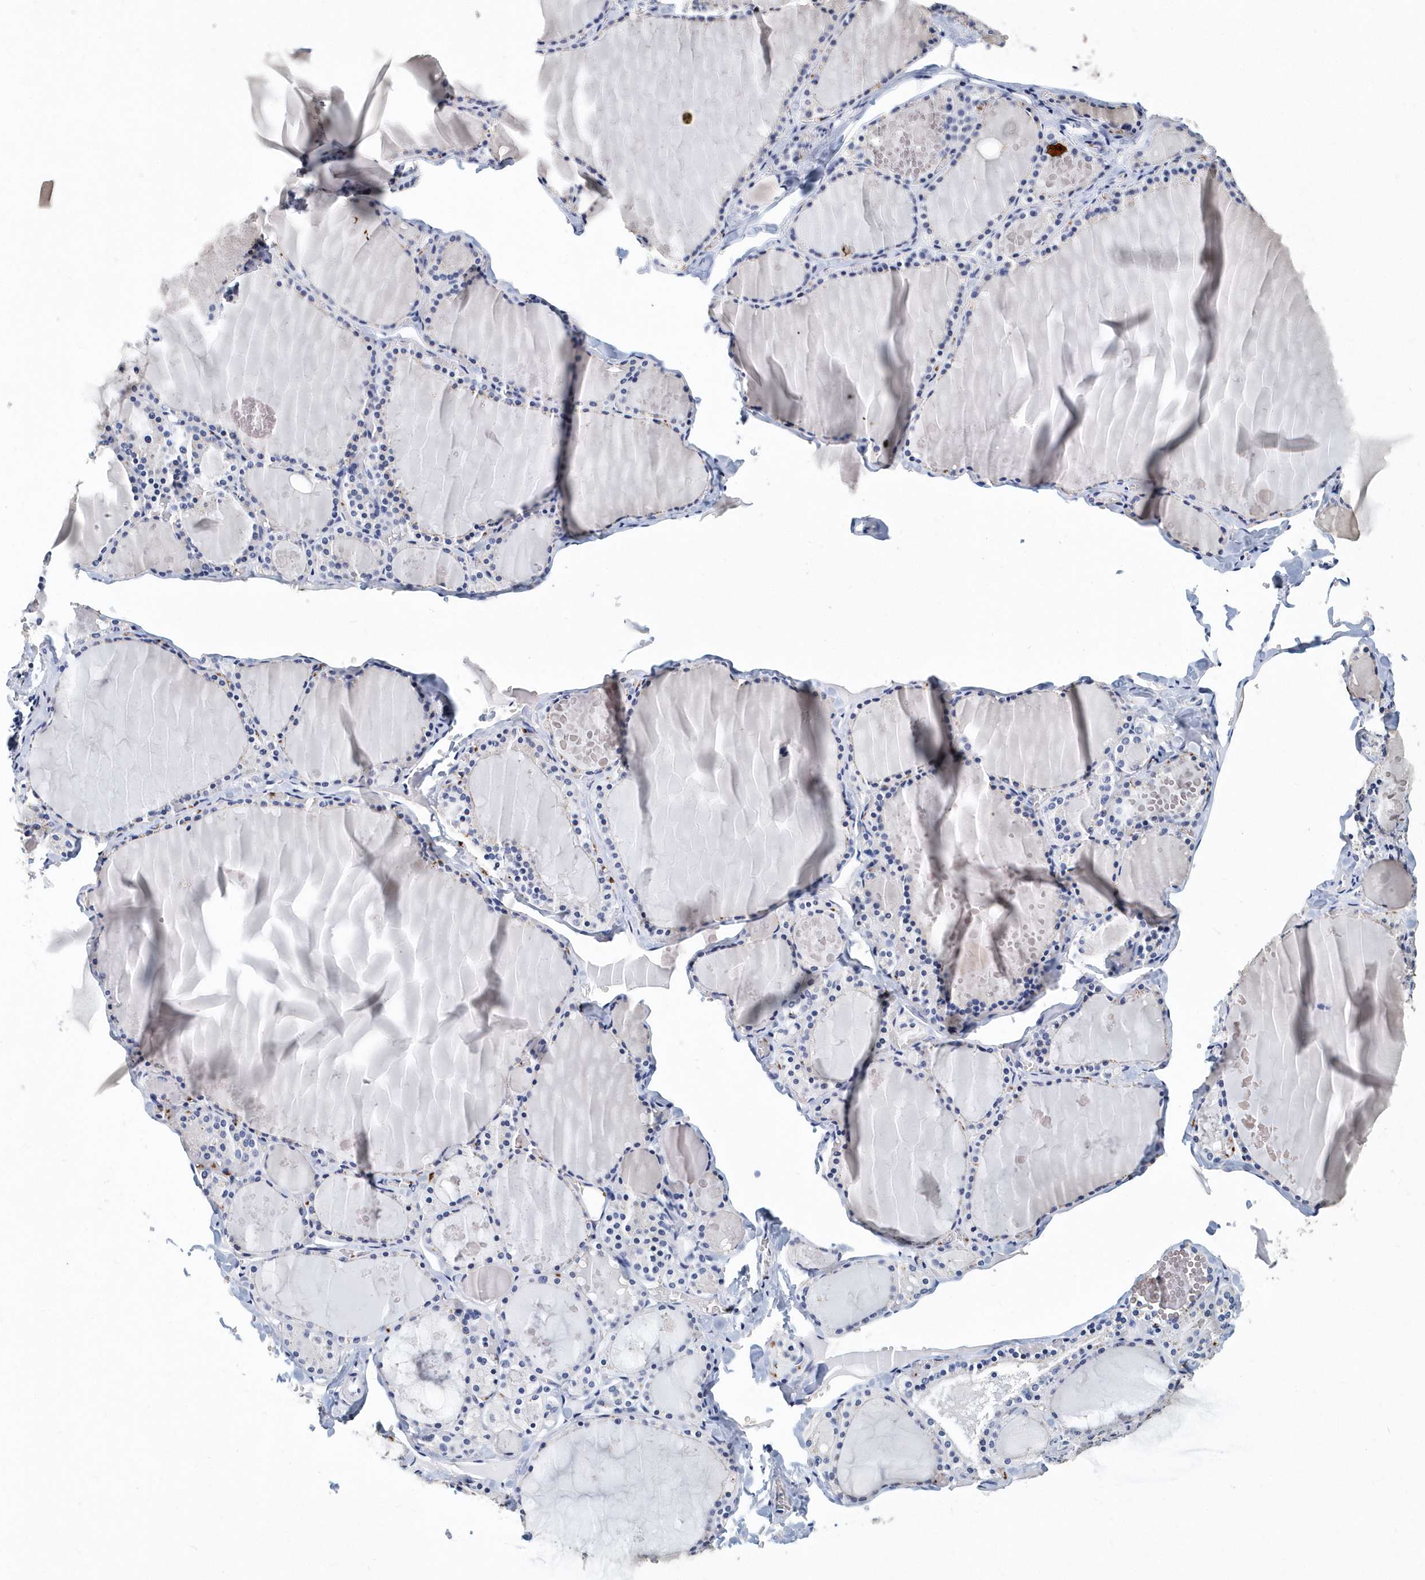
{"staining": {"intensity": "negative", "quantity": "none", "location": "none"}, "tissue": "thyroid gland", "cell_type": "Glandular cells", "image_type": "normal", "snomed": [{"axis": "morphology", "description": "Normal tissue, NOS"}, {"axis": "topography", "description": "Thyroid gland"}], "caption": "Thyroid gland was stained to show a protein in brown. There is no significant positivity in glandular cells. (DAB (3,3'-diaminobenzidine) immunohistochemistry (IHC) with hematoxylin counter stain).", "gene": "ITGA2B", "patient": {"sex": "male", "age": 56}}